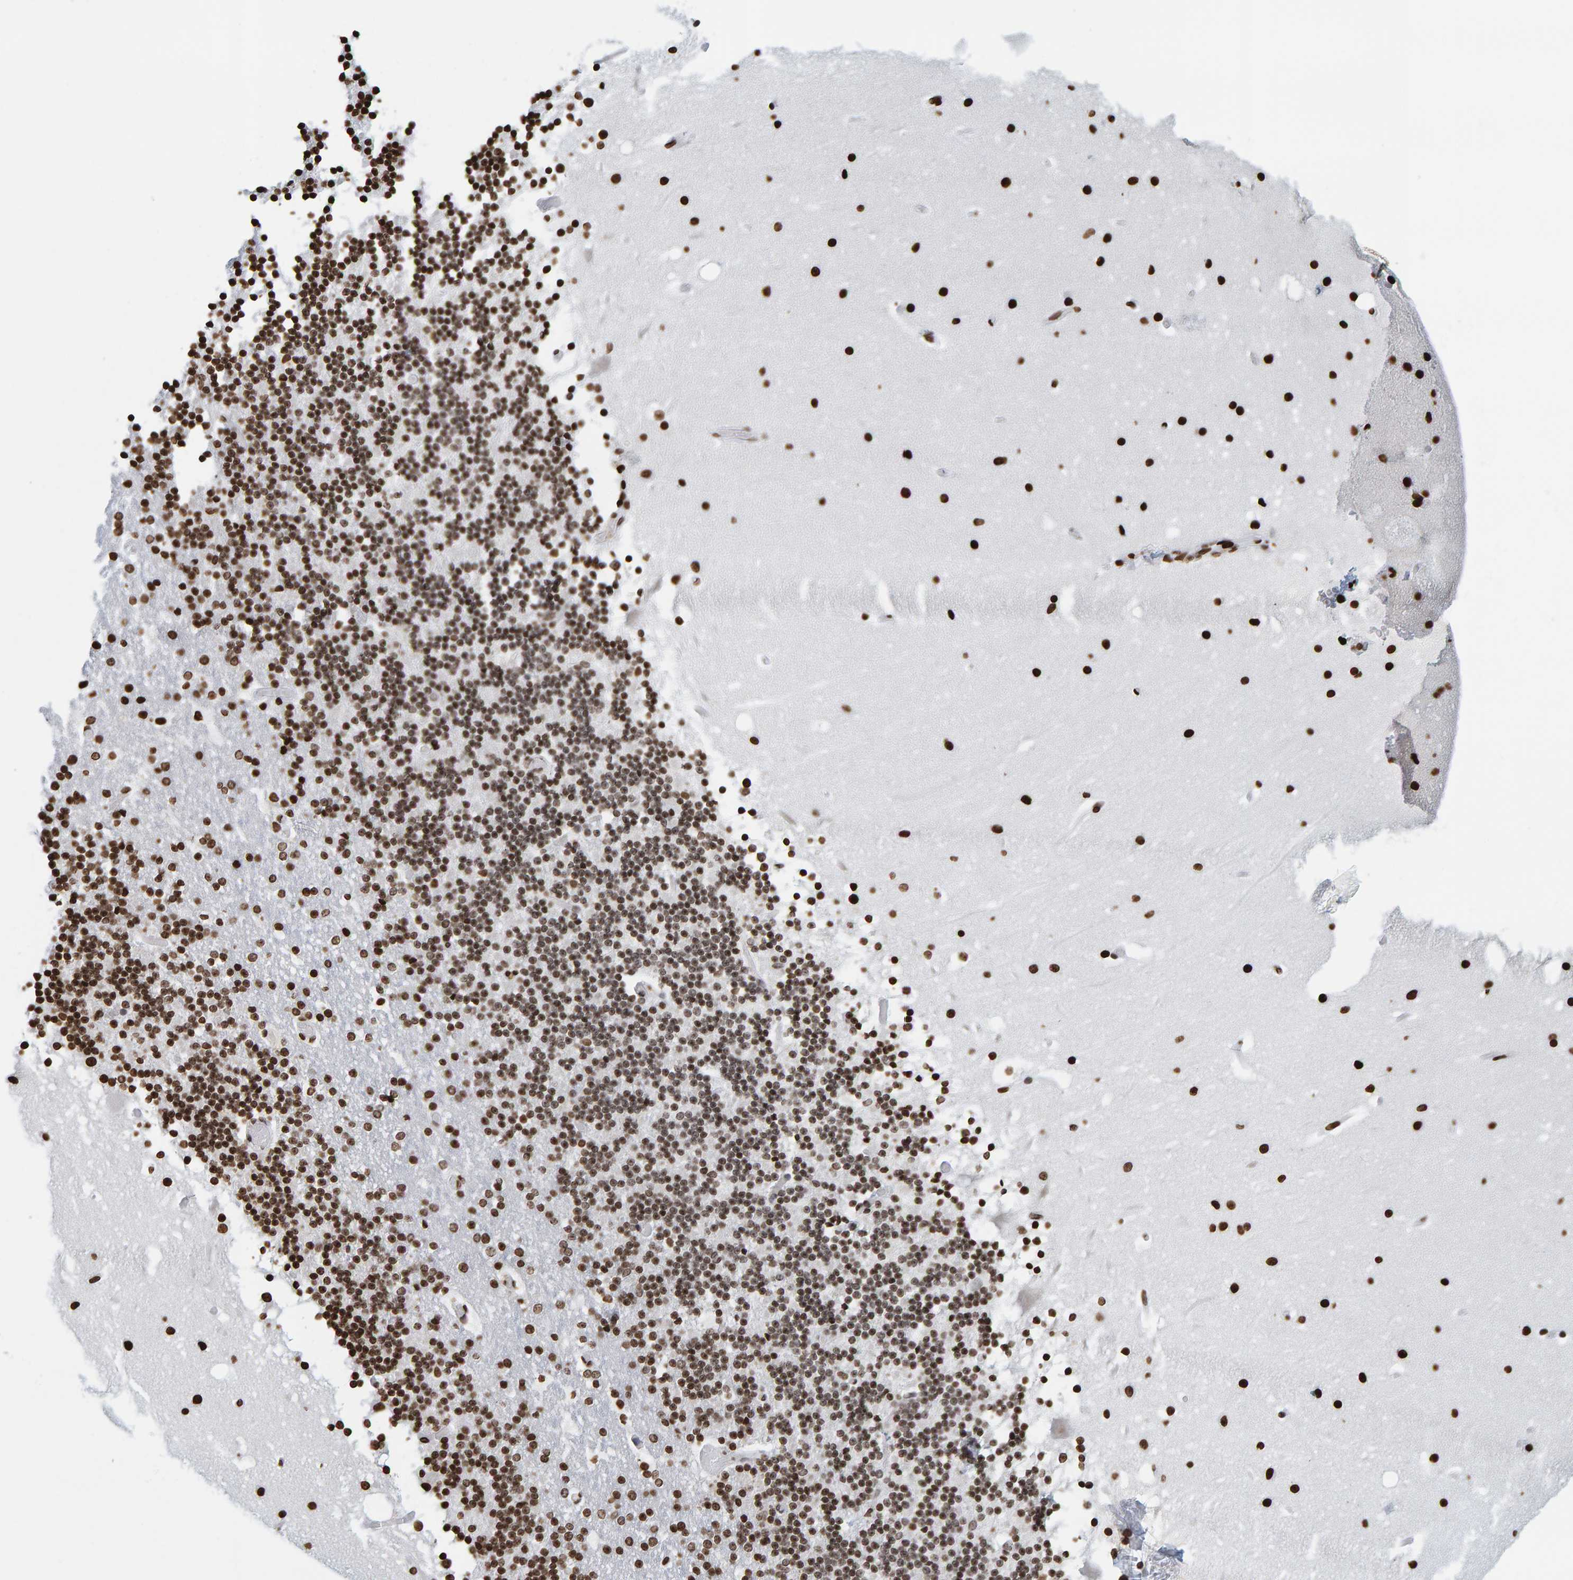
{"staining": {"intensity": "strong", "quantity": ">75%", "location": "nuclear"}, "tissue": "cerebellum", "cell_type": "Cells in granular layer", "image_type": "normal", "snomed": [{"axis": "morphology", "description": "Normal tissue, NOS"}, {"axis": "topography", "description": "Cerebellum"}], "caption": "Strong nuclear expression for a protein is seen in approximately >75% of cells in granular layer of unremarkable cerebellum using IHC.", "gene": "BRF2", "patient": {"sex": "male", "age": 57}}